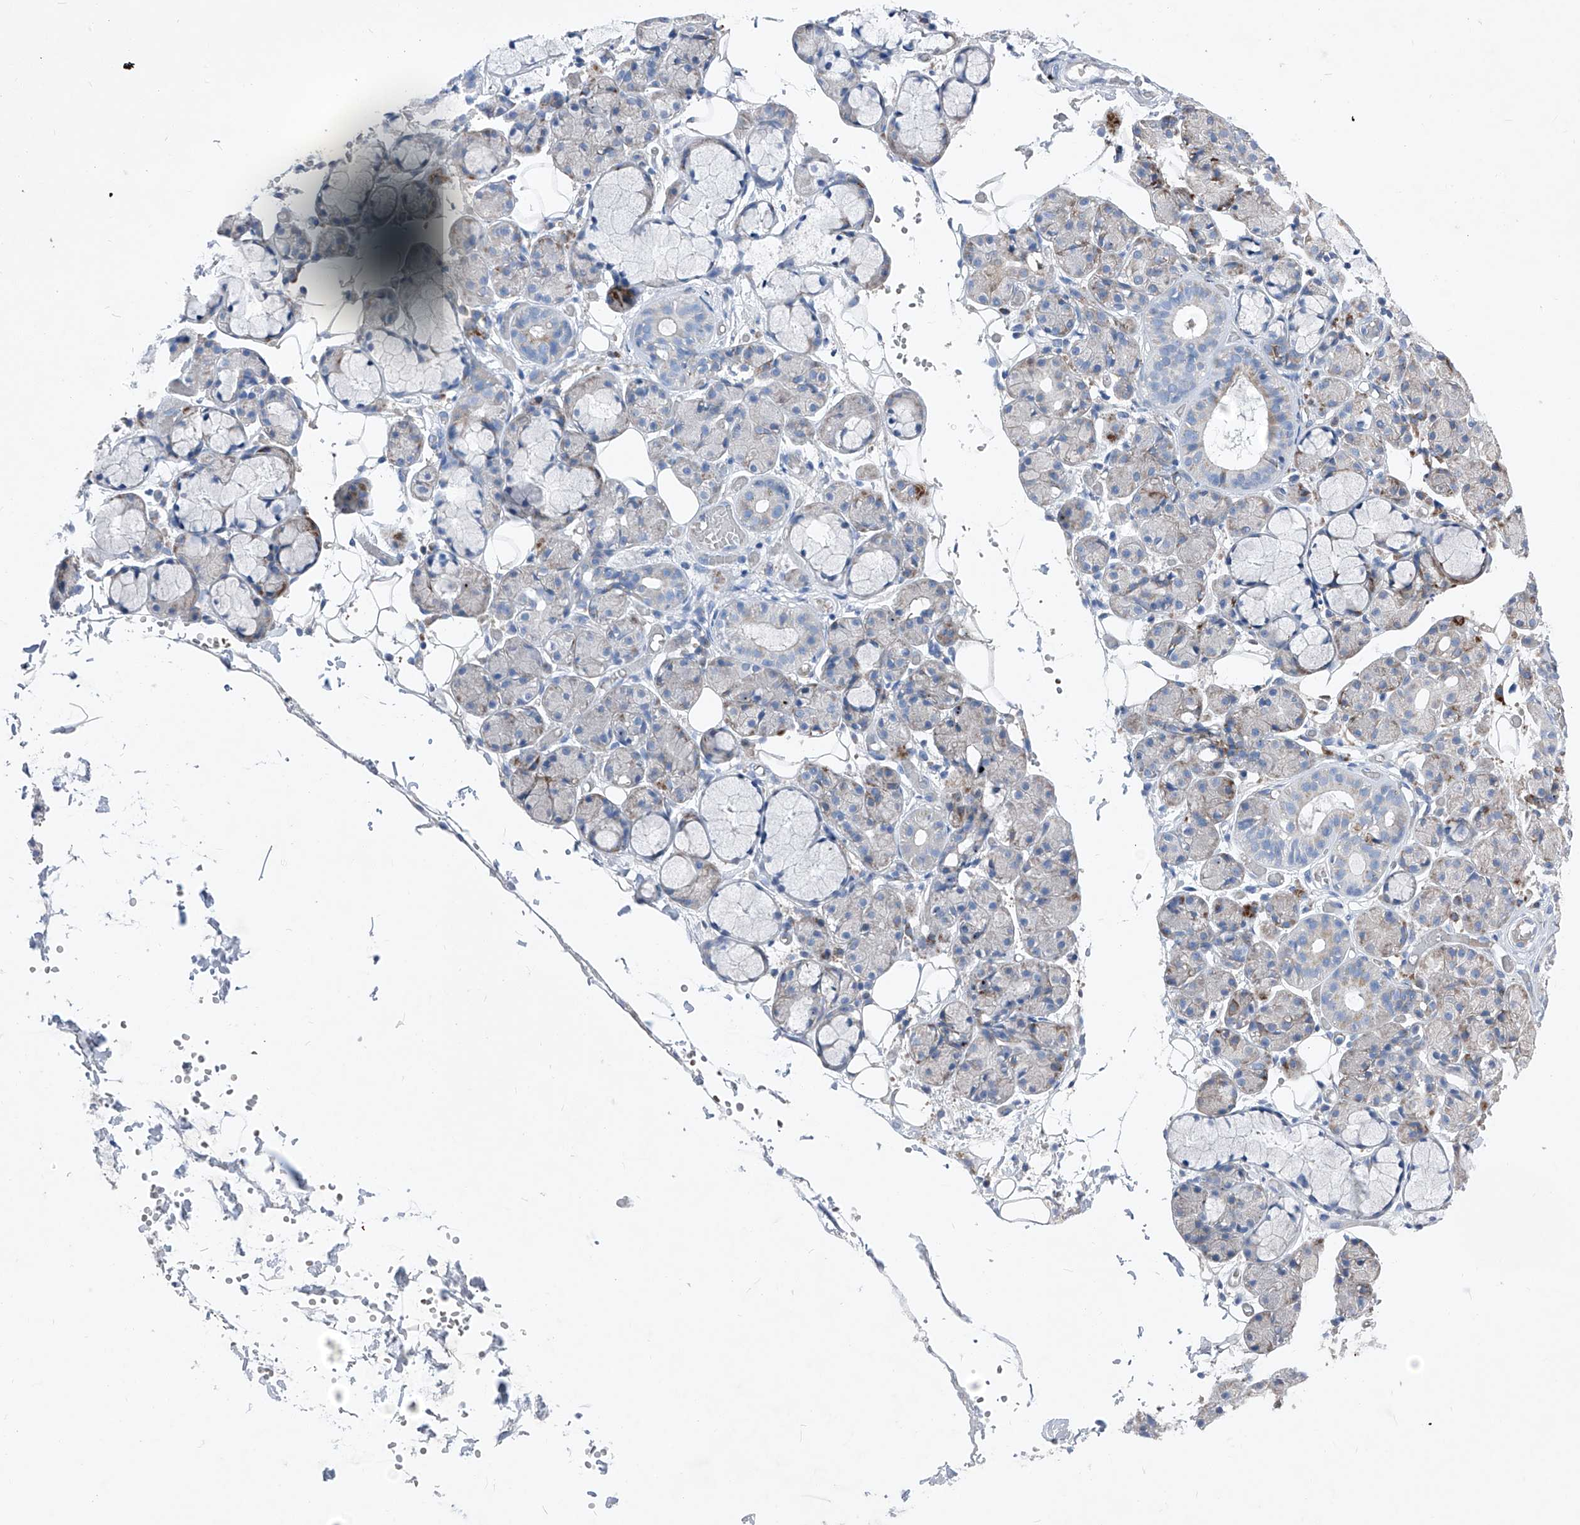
{"staining": {"intensity": "negative", "quantity": "none", "location": "none"}, "tissue": "salivary gland", "cell_type": "Glandular cells", "image_type": "normal", "snomed": [{"axis": "morphology", "description": "Normal tissue, NOS"}, {"axis": "topography", "description": "Salivary gland"}], "caption": "An immunohistochemistry (IHC) histopathology image of normal salivary gland is shown. There is no staining in glandular cells of salivary gland. (Stains: DAB immunohistochemistry with hematoxylin counter stain, Microscopy: brightfield microscopy at high magnification).", "gene": "IFI27", "patient": {"sex": "male", "age": 63}}